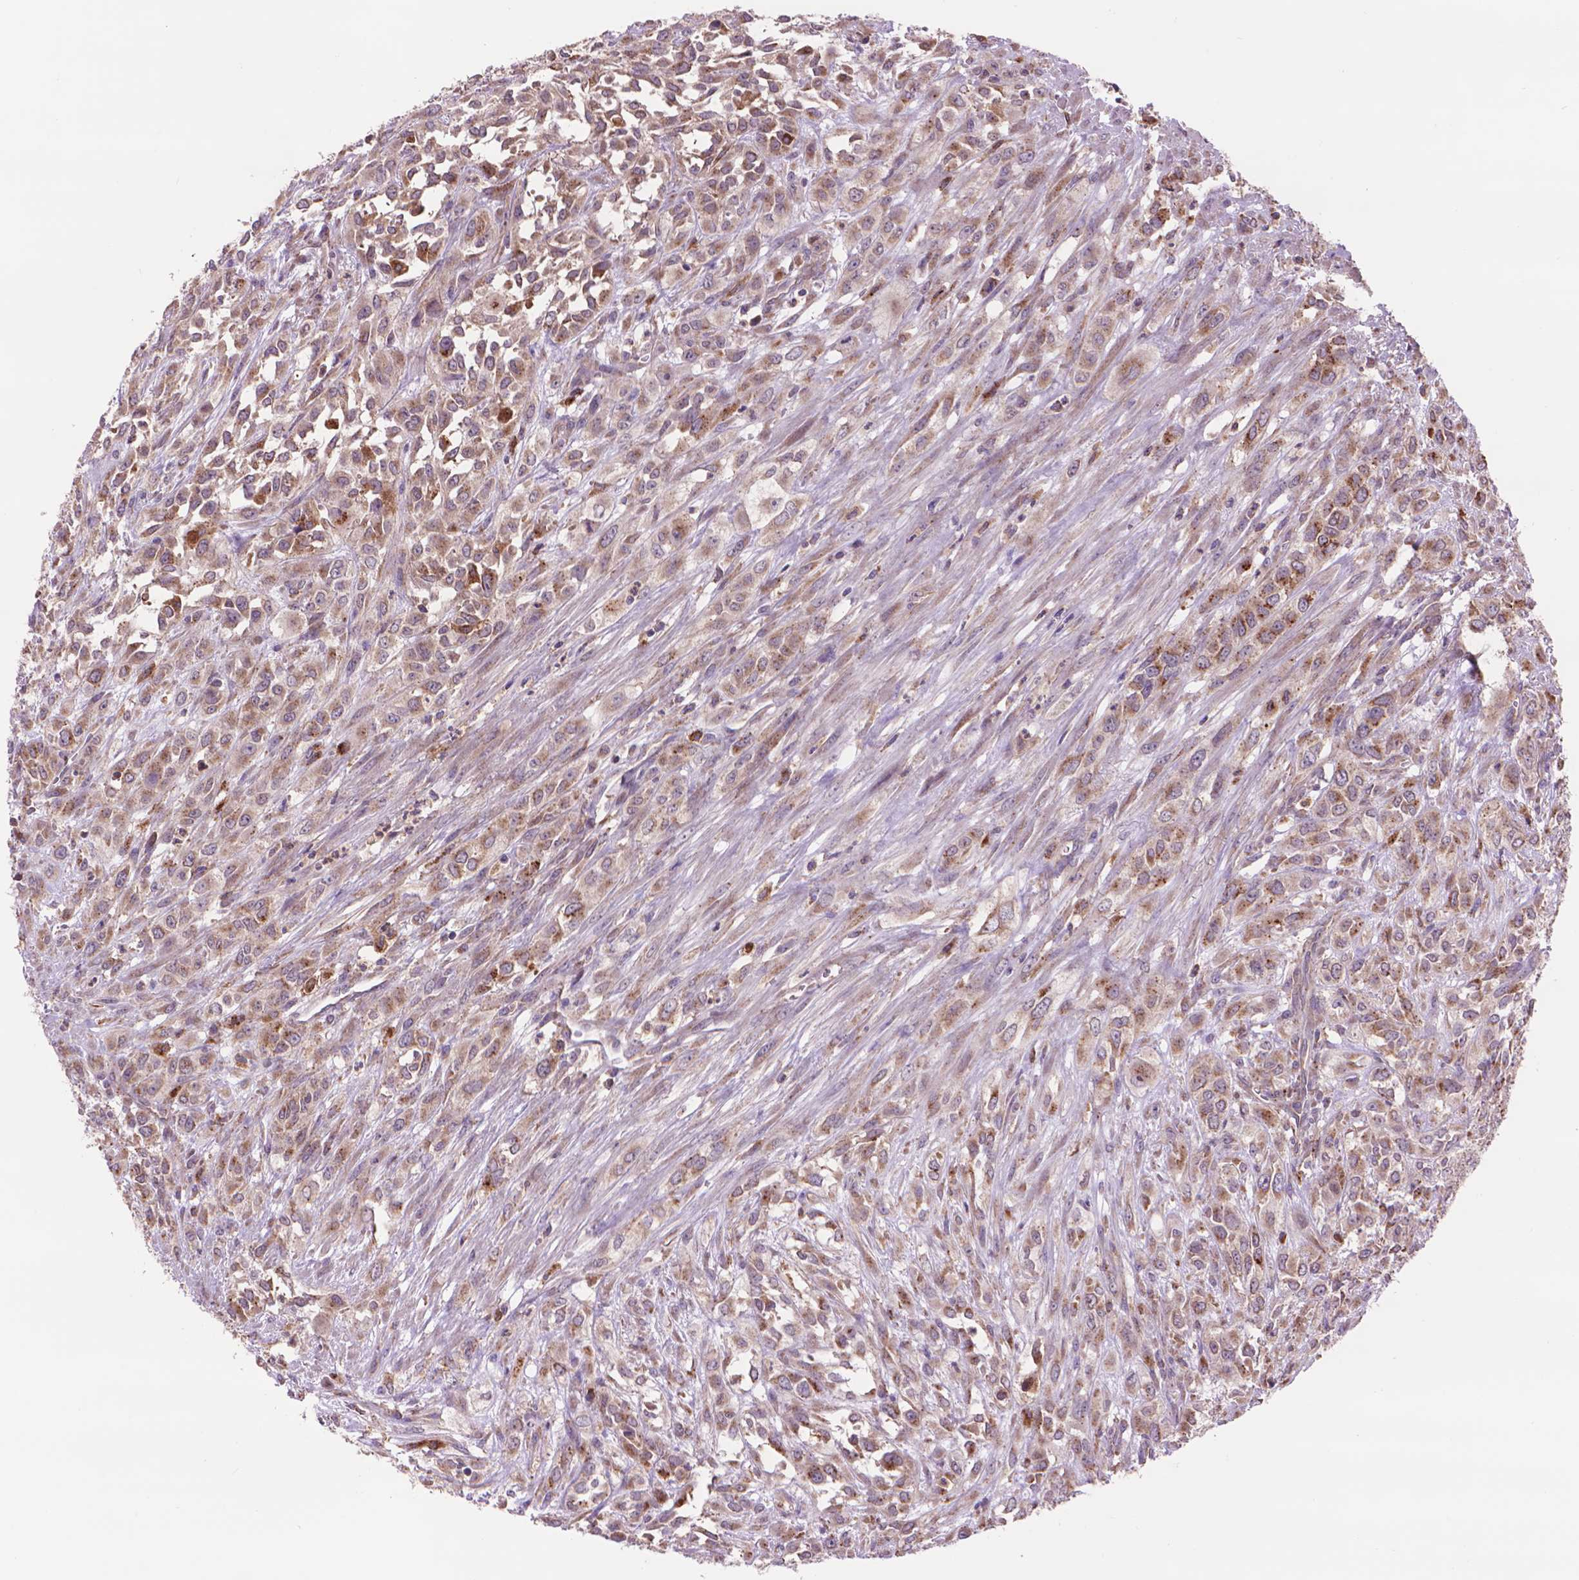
{"staining": {"intensity": "moderate", "quantity": ">75%", "location": "cytoplasmic/membranous"}, "tissue": "urothelial cancer", "cell_type": "Tumor cells", "image_type": "cancer", "snomed": [{"axis": "morphology", "description": "Urothelial carcinoma, High grade"}, {"axis": "topography", "description": "Urinary bladder"}], "caption": "High-grade urothelial carcinoma tissue reveals moderate cytoplasmic/membranous staining in about >75% of tumor cells, visualized by immunohistochemistry.", "gene": "GLB1", "patient": {"sex": "male", "age": 67}}